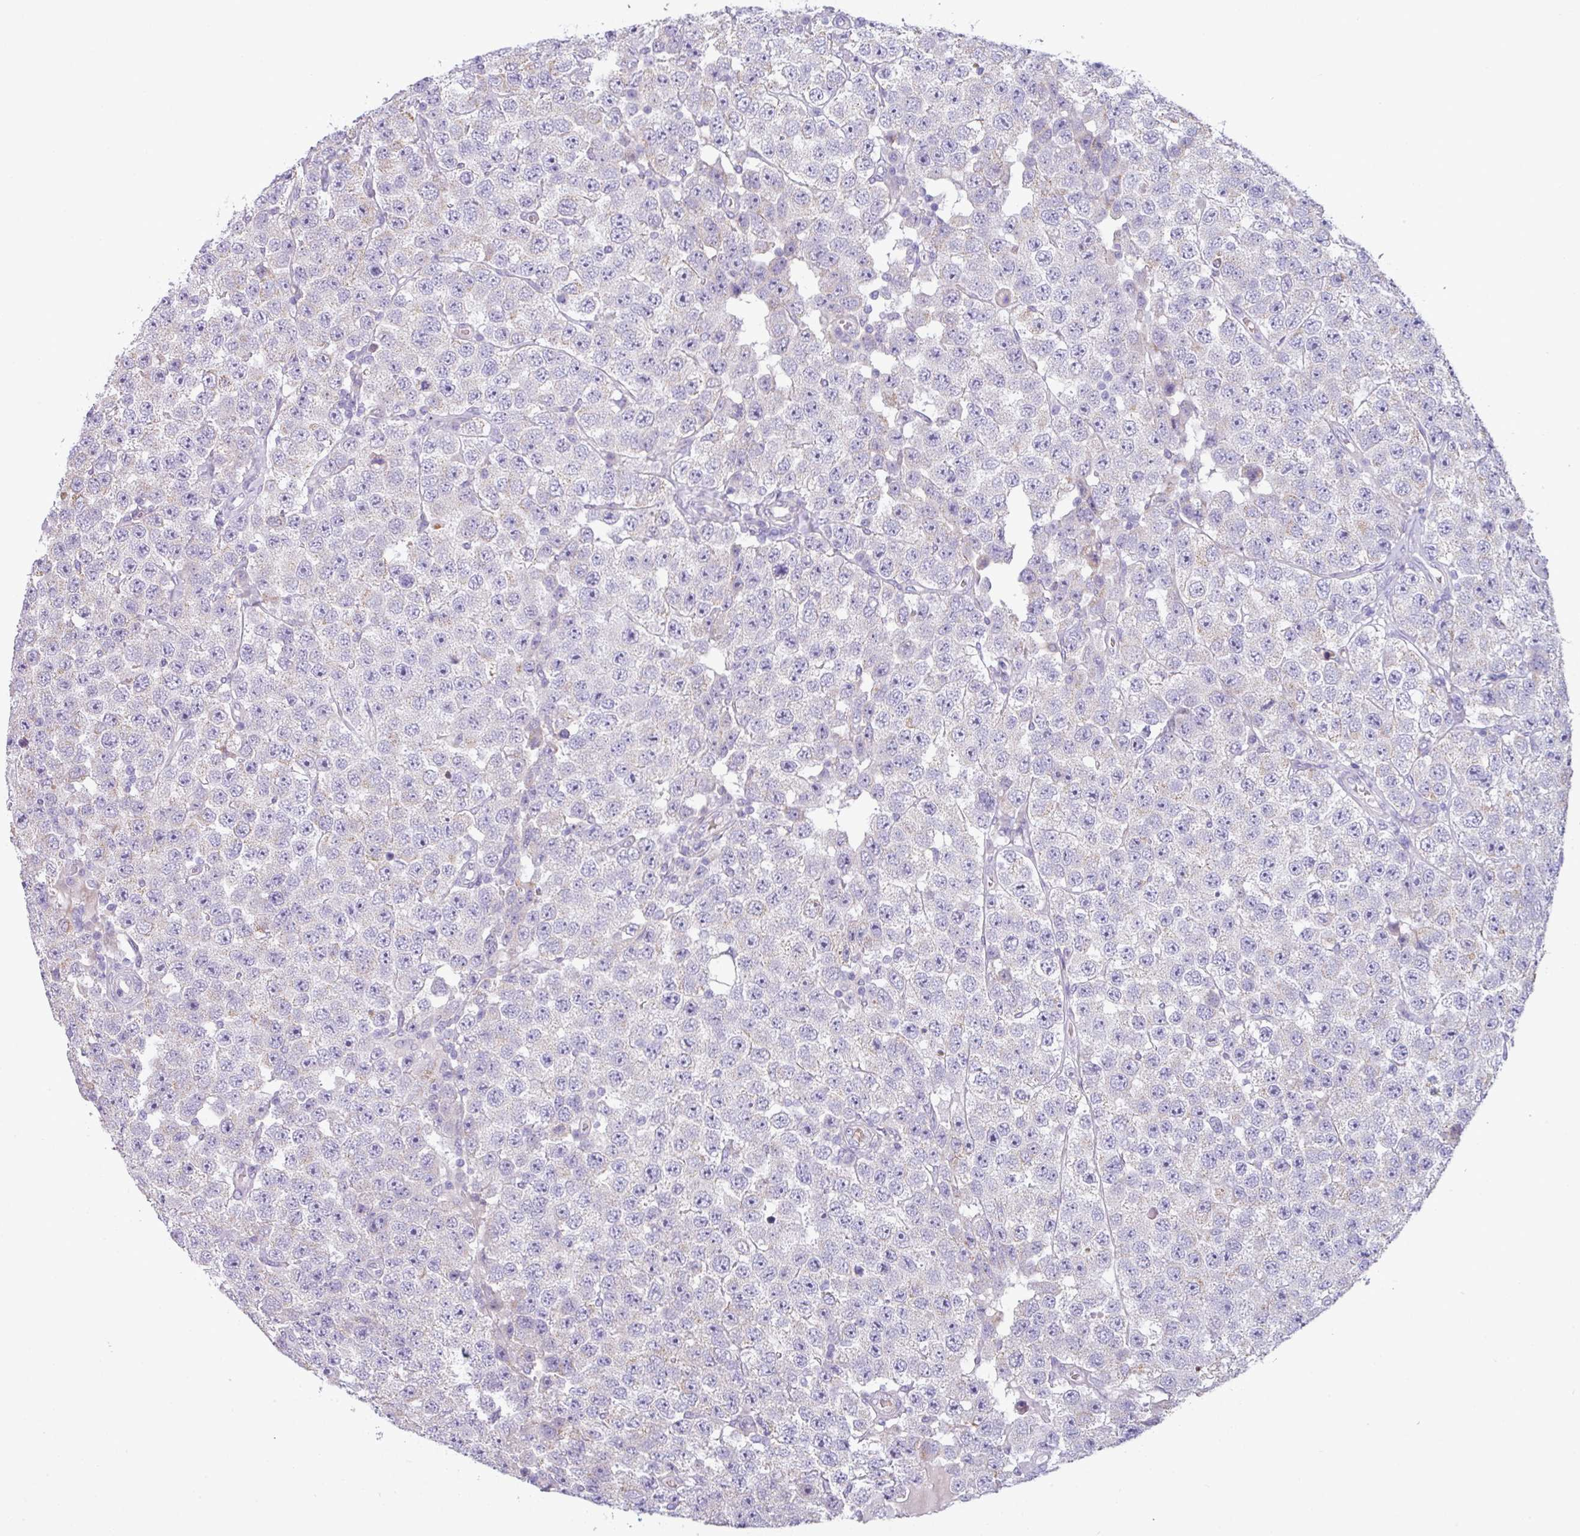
{"staining": {"intensity": "negative", "quantity": "none", "location": "none"}, "tissue": "testis cancer", "cell_type": "Tumor cells", "image_type": "cancer", "snomed": [{"axis": "morphology", "description": "Seminoma, NOS"}, {"axis": "topography", "description": "Testis"}], "caption": "Photomicrograph shows no protein positivity in tumor cells of seminoma (testis) tissue.", "gene": "ACAP3", "patient": {"sex": "male", "age": 28}}